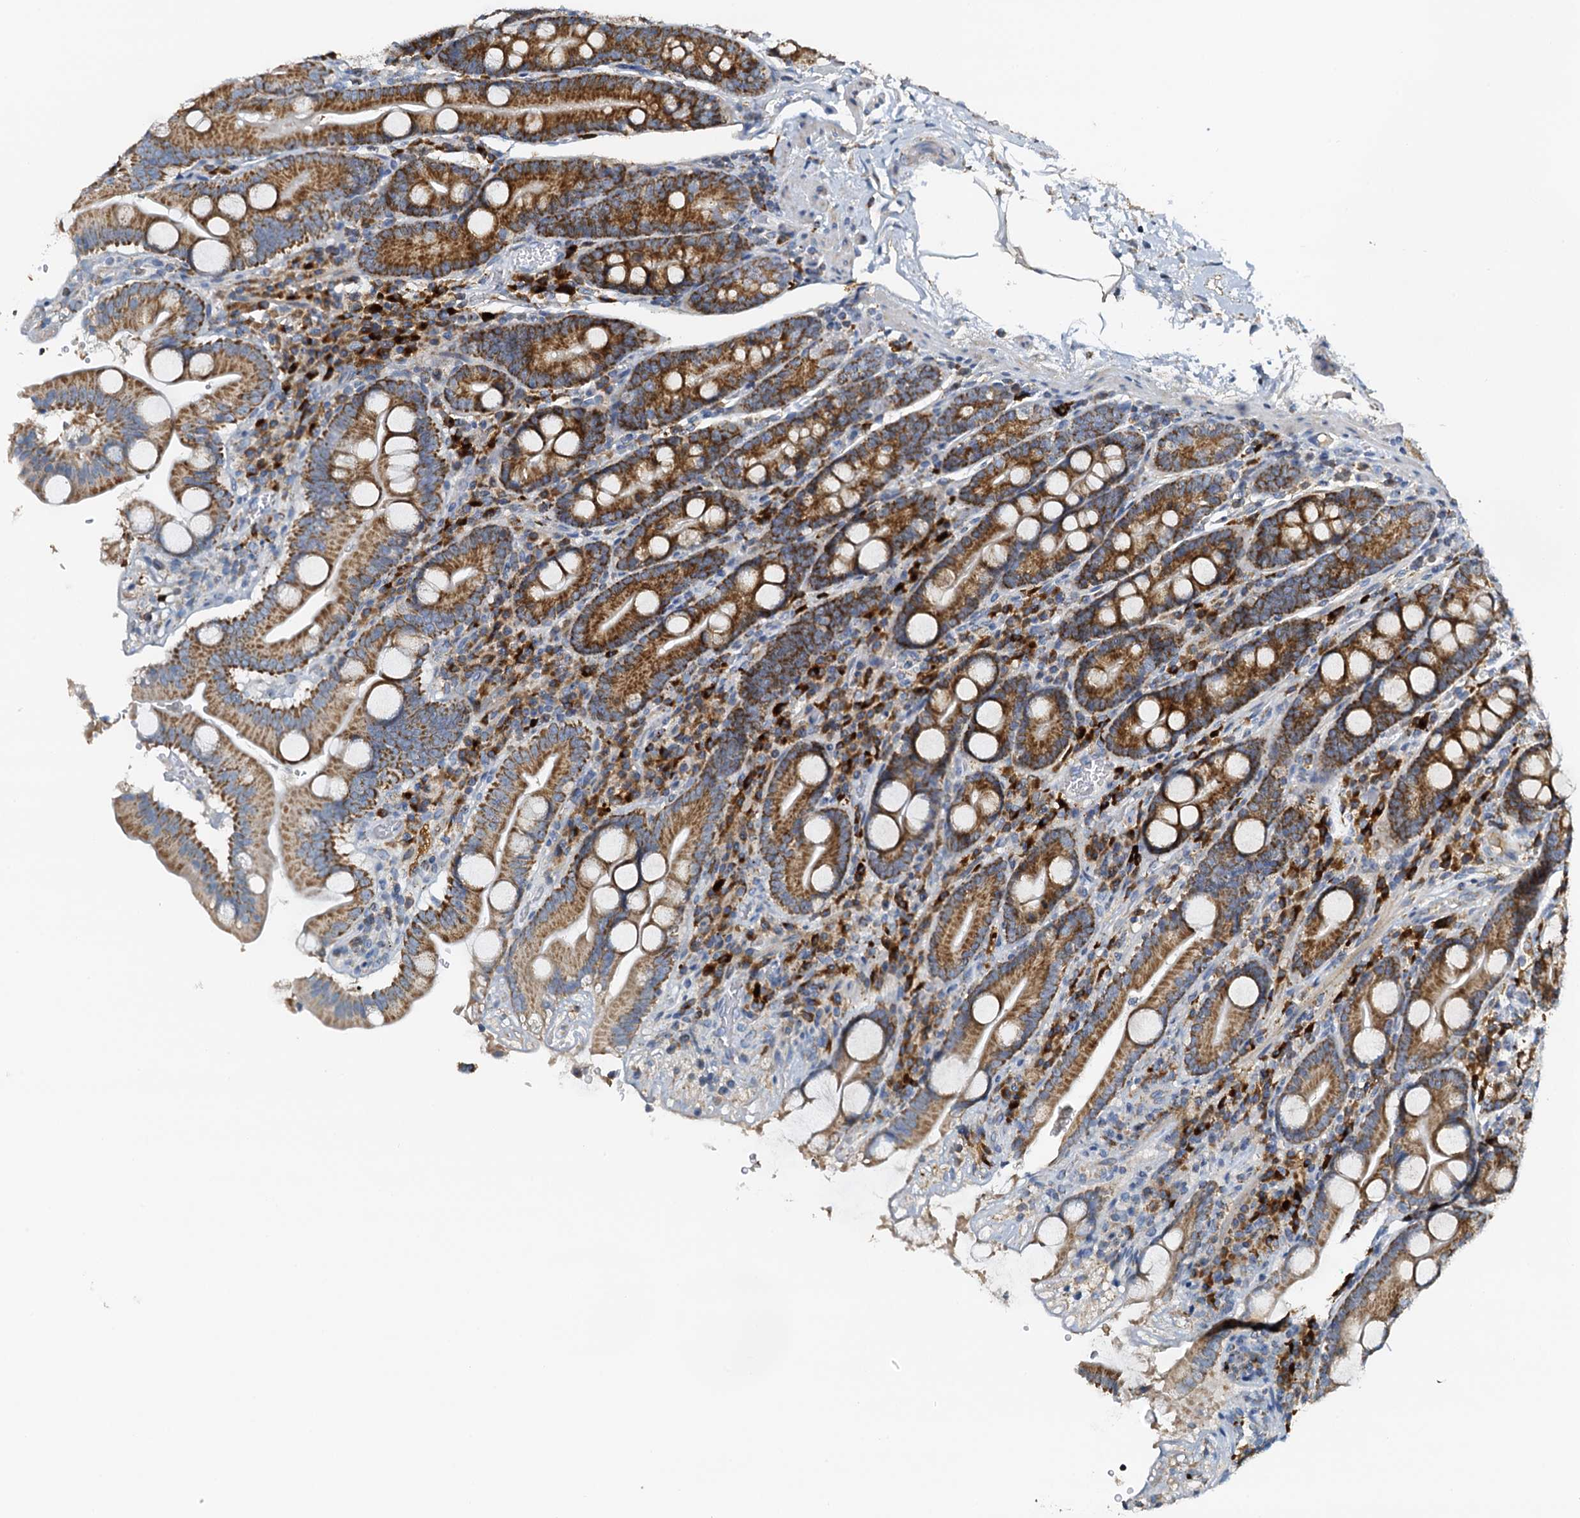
{"staining": {"intensity": "strong", "quantity": ">75%", "location": "cytoplasmic/membranous"}, "tissue": "duodenum", "cell_type": "Glandular cells", "image_type": "normal", "snomed": [{"axis": "morphology", "description": "Normal tissue, NOS"}, {"axis": "topography", "description": "Duodenum"}], "caption": "IHC (DAB) staining of benign human duodenum demonstrates strong cytoplasmic/membranous protein staining in about >75% of glandular cells.", "gene": "POC1A", "patient": {"sex": "male", "age": 35}}